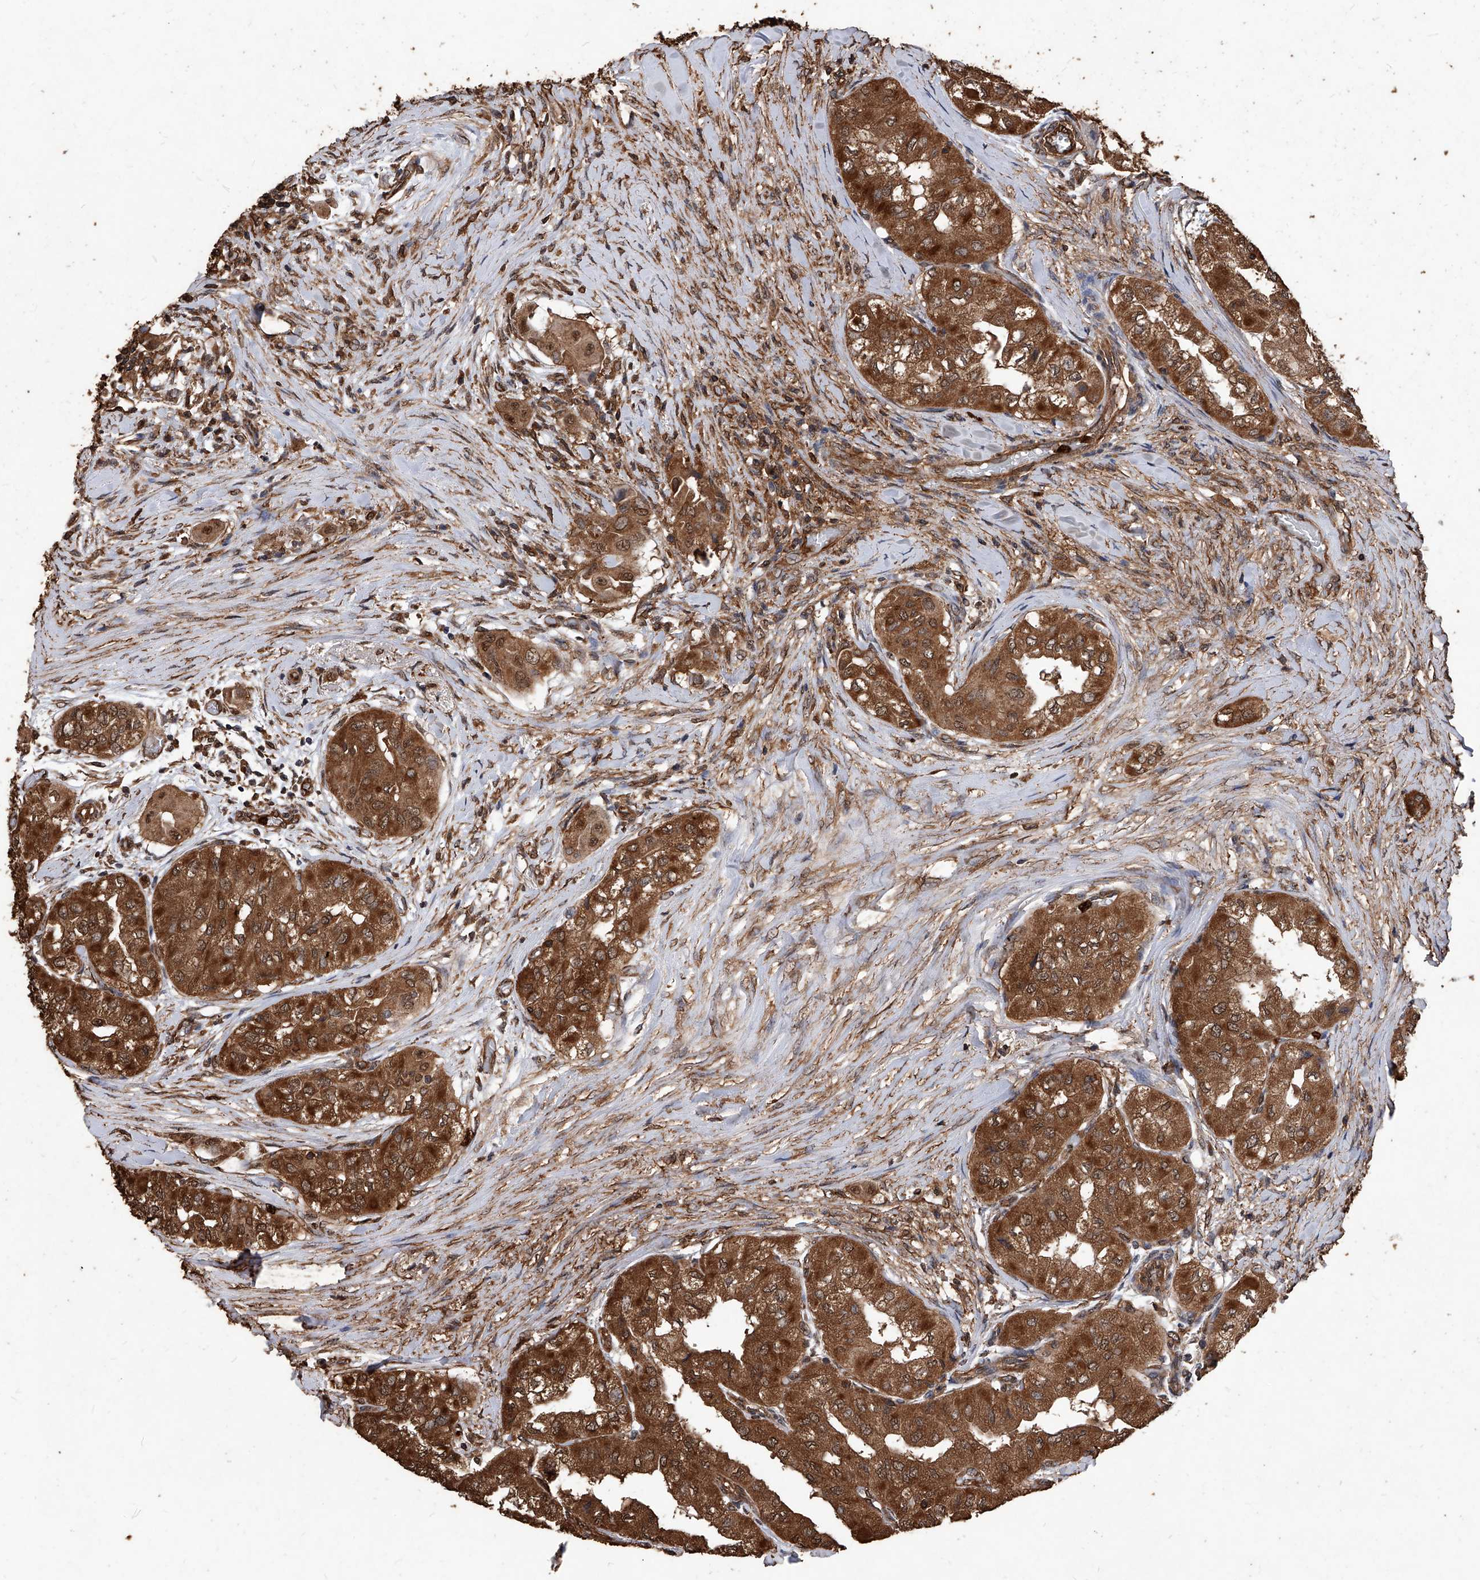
{"staining": {"intensity": "strong", "quantity": ">75%", "location": "cytoplasmic/membranous"}, "tissue": "thyroid cancer", "cell_type": "Tumor cells", "image_type": "cancer", "snomed": [{"axis": "morphology", "description": "Papillary adenocarcinoma, NOS"}, {"axis": "topography", "description": "Thyroid gland"}], "caption": "The micrograph shows immunohistochemical staining of papillary adenocarcinoma (thyroid). There is strong cytoplasmic/membranous staining is seen in about >75% of tumor cells.", "gene": "UCP2", "patient": {"sex": "female", "age": 59}}